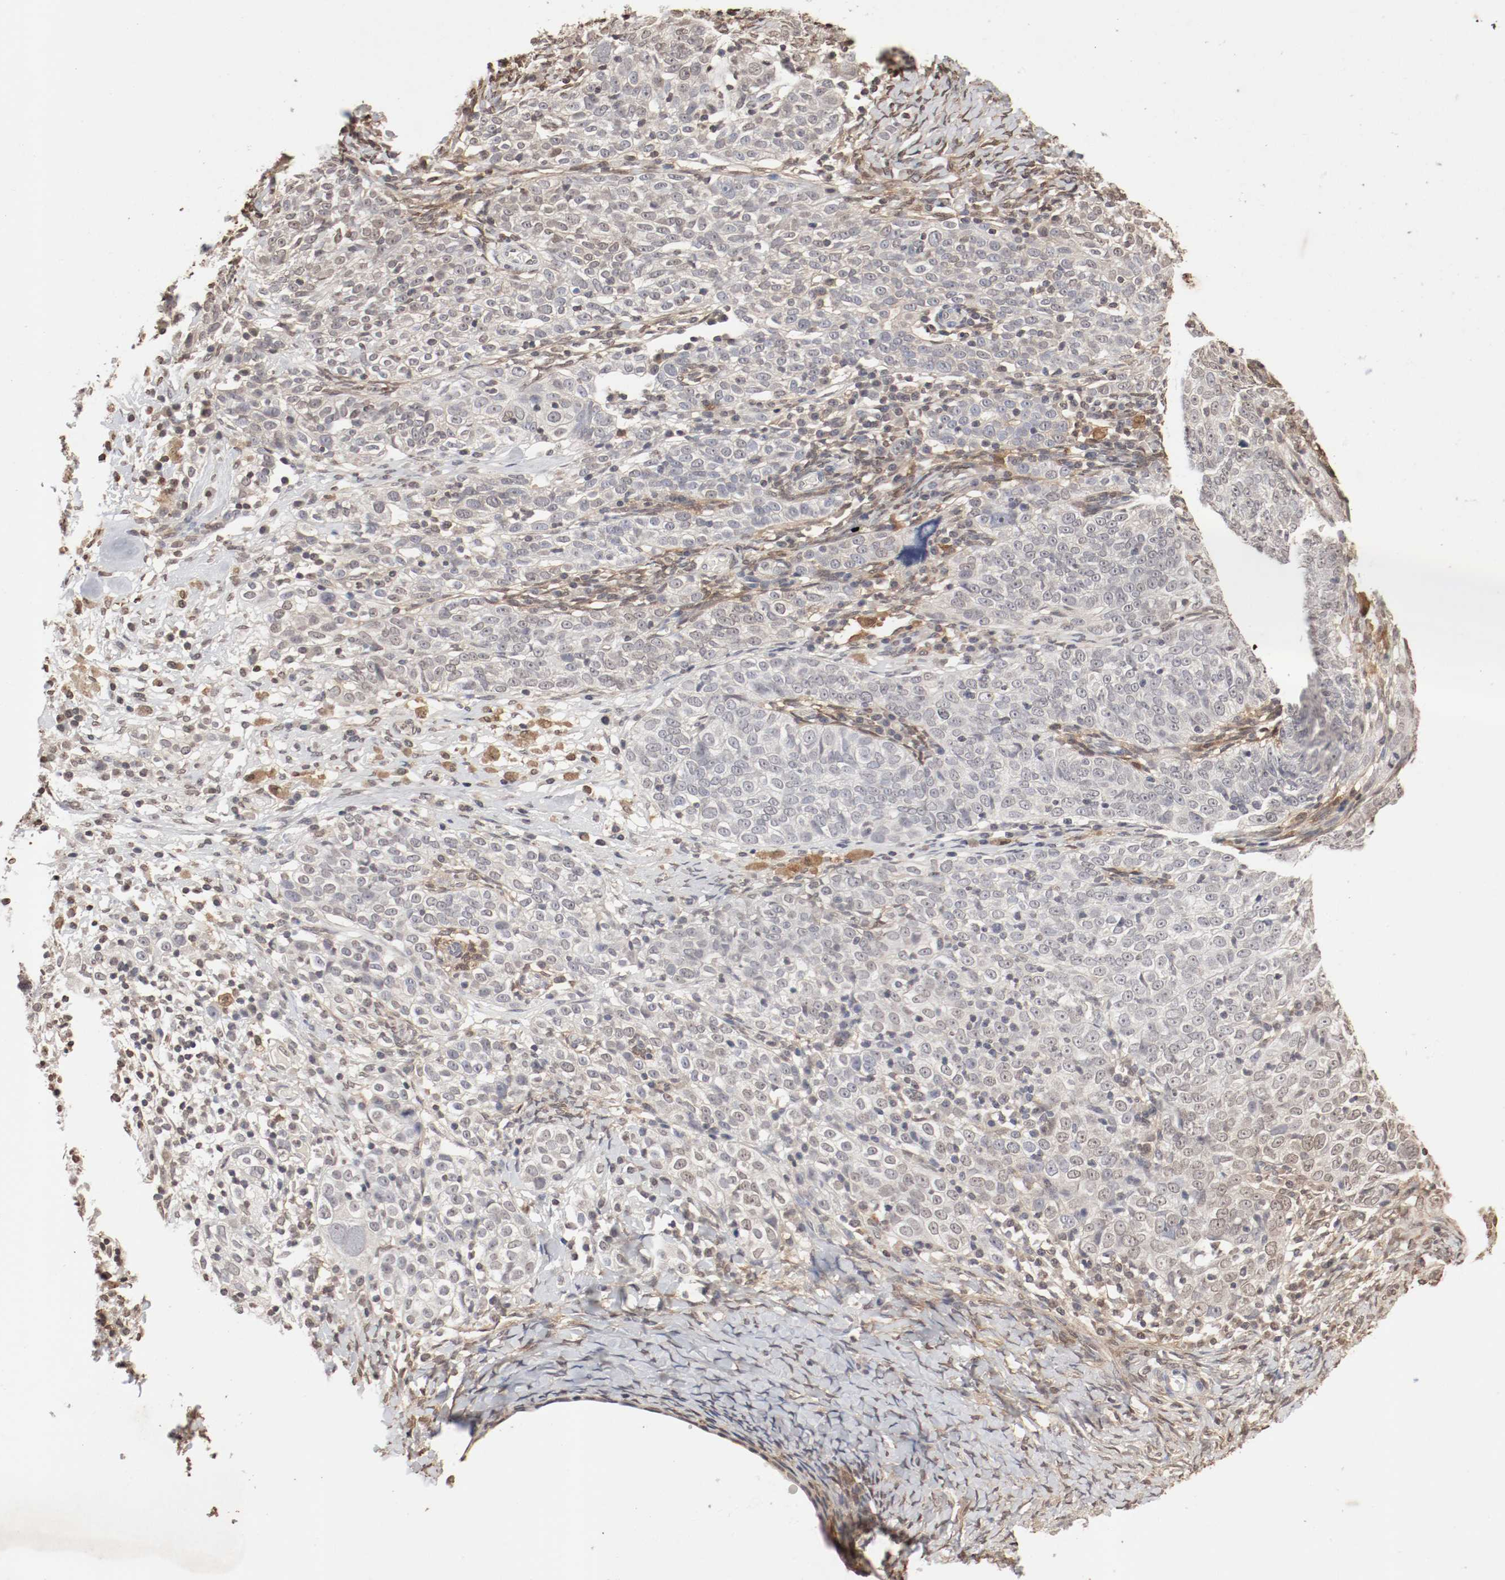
{"staining": {"intensity": "negative", "quantity": "none", "location": "none"}, "tissue": "ovarian cancer", "cell_type": "Tumor cells", "image_type": "cancer", "snomed": [{"axis": "morphology", "description": "Normal tissue, NOS"}, {"axis": "morphology", "description": "Cystadenocarcinoma, serous, NOS"}, {"axis": "topography", "description": "Ovary"}], "caption": "This is an immunohistochemistry micrograph of human serous cystadenocarcinoma (ovarian). There is no staining in tumor cells.", "gene": "WASL", "patient": {"sex": "female", "age": 62}}